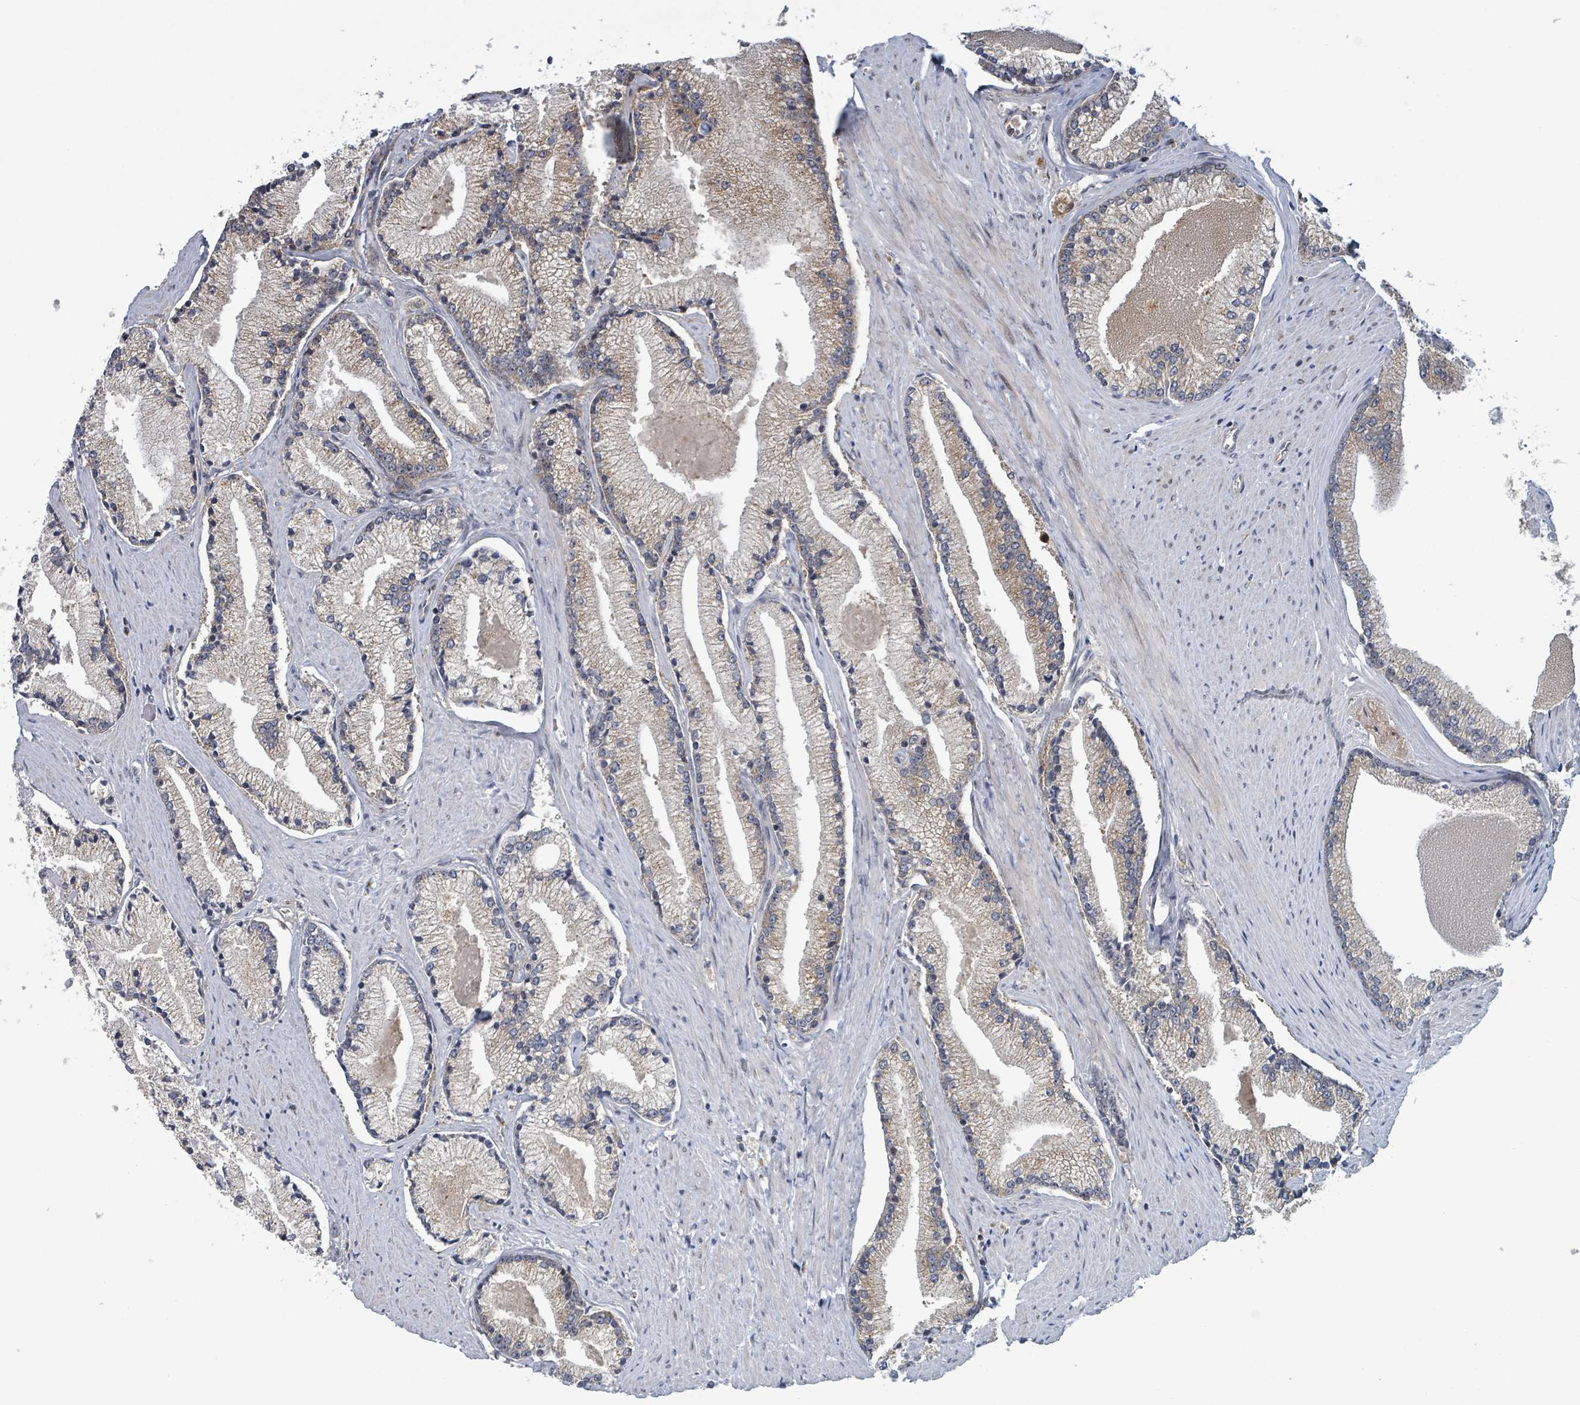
{"staining": {"intensity": "weak", "quantity": "25%-75%", "location": "cytoplasmic/membranous"}, "tissue": "prostate cancer", "cell_type": "Tumor cells", "image_type": "cancer", "snomed": [{"axis": "morphology", "description": "Adenocarcinoma, High grade"}, {"axis": "topography", "description": "Prostate"}], "caption": "Brown immunohistochemical staining in human prostate high-grade adenocarcinoma displays weak cytoplasmic/membranous expression in about 25%-75% of tumor cells.", "gene": "GTF3C1", "patient": {"sex": "male", "age": 67}}